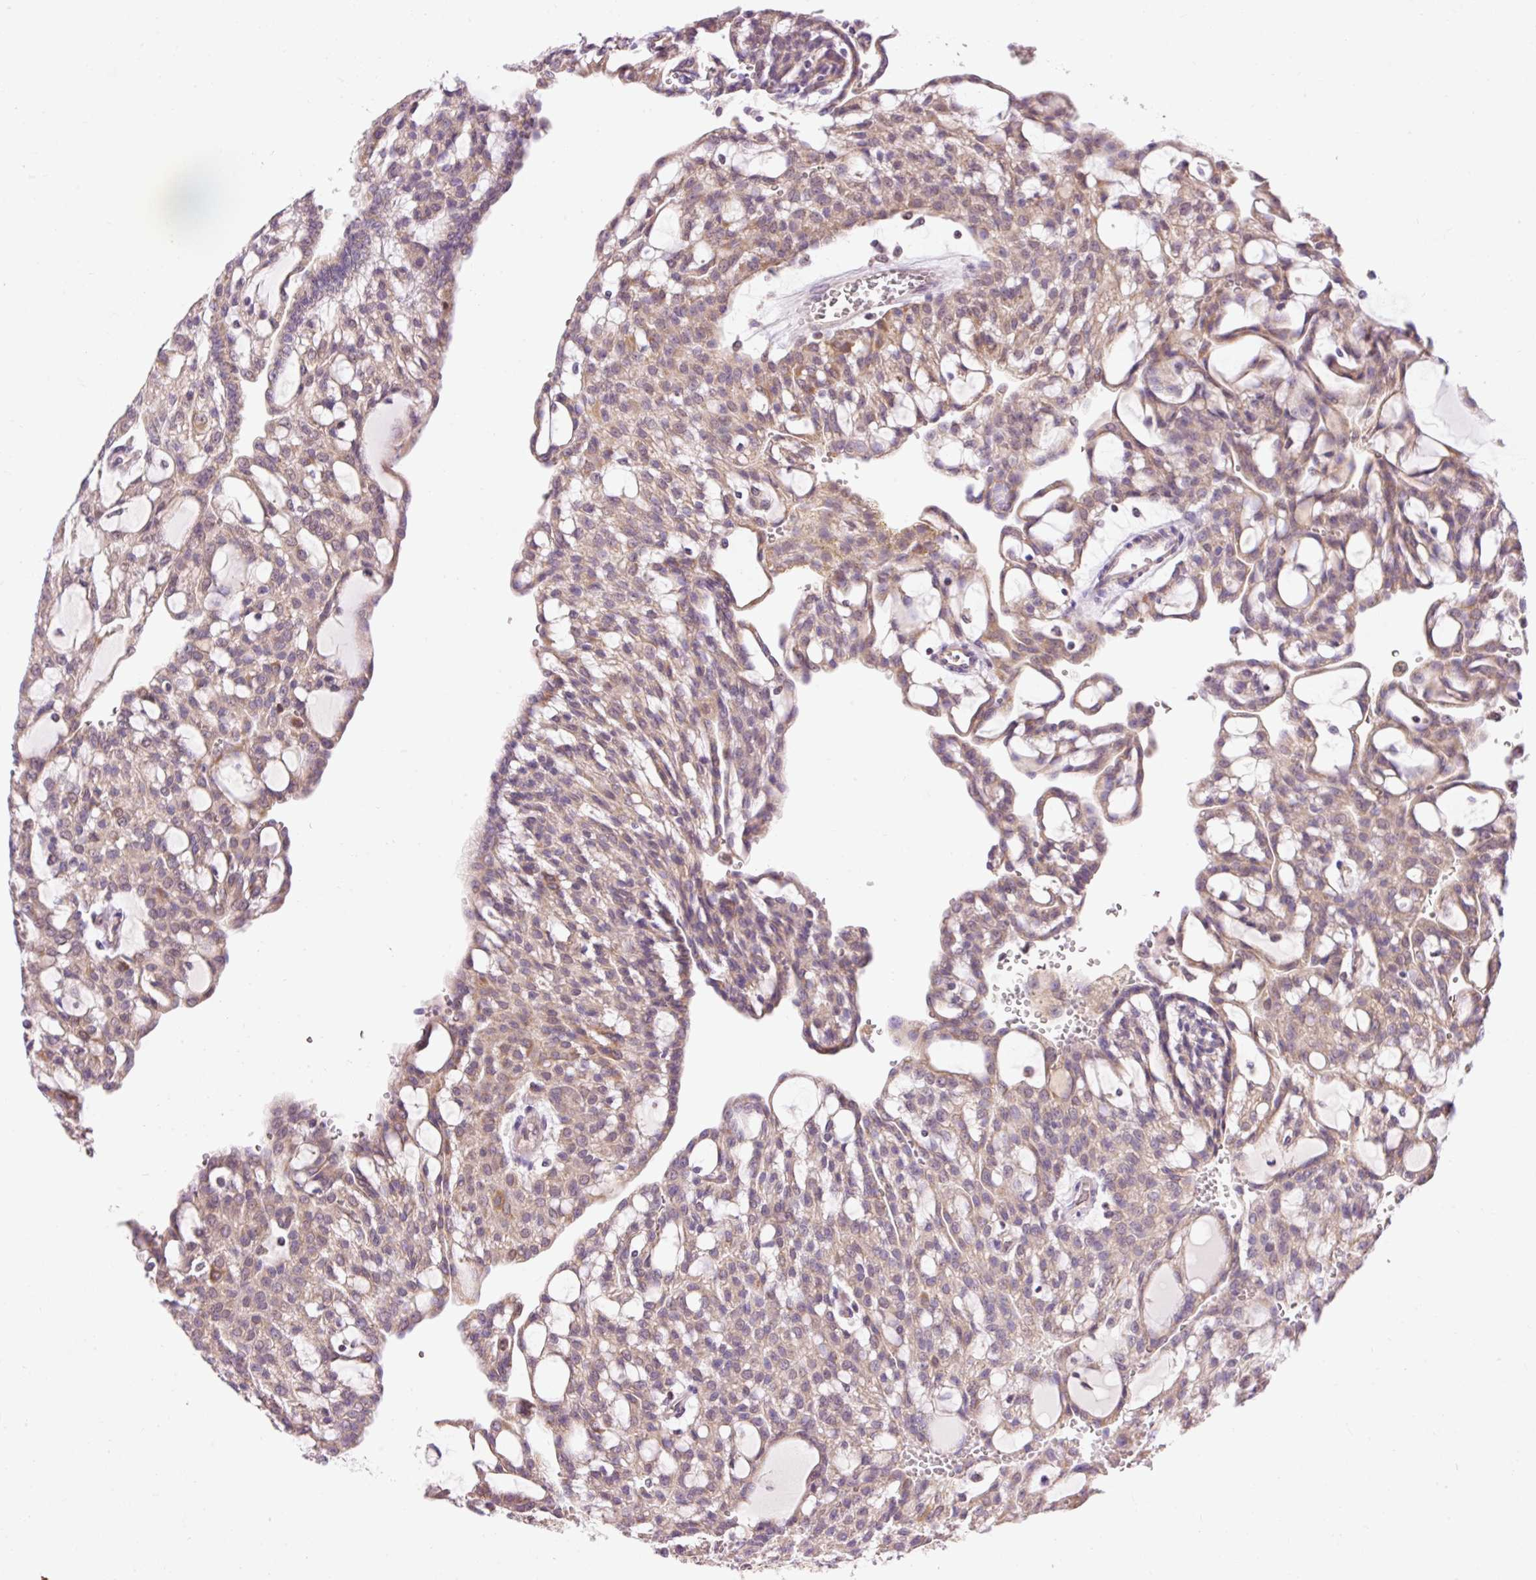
{"staining": {"intensity": "moderate", "quantity": ">75%", "location": "cytoplasmic/membranous"}, "tissue": "renal cancer", "cell_type": "Tumor cells", "image_type": "cancer", "snomed": [{"axis": "morphology", "description": "Adenocarcinoma, NOS"}, {"axis": "topography", "description": "Kidney"}], "caption": "Immunohistochemical staining of renal adenocarcinoma displays medium levels of moderate cytoplasmic/membranous protein expression in about >75% of tumor cells.", "gene": "IMMT", "patient": {"sex": "male", "age": 63}}